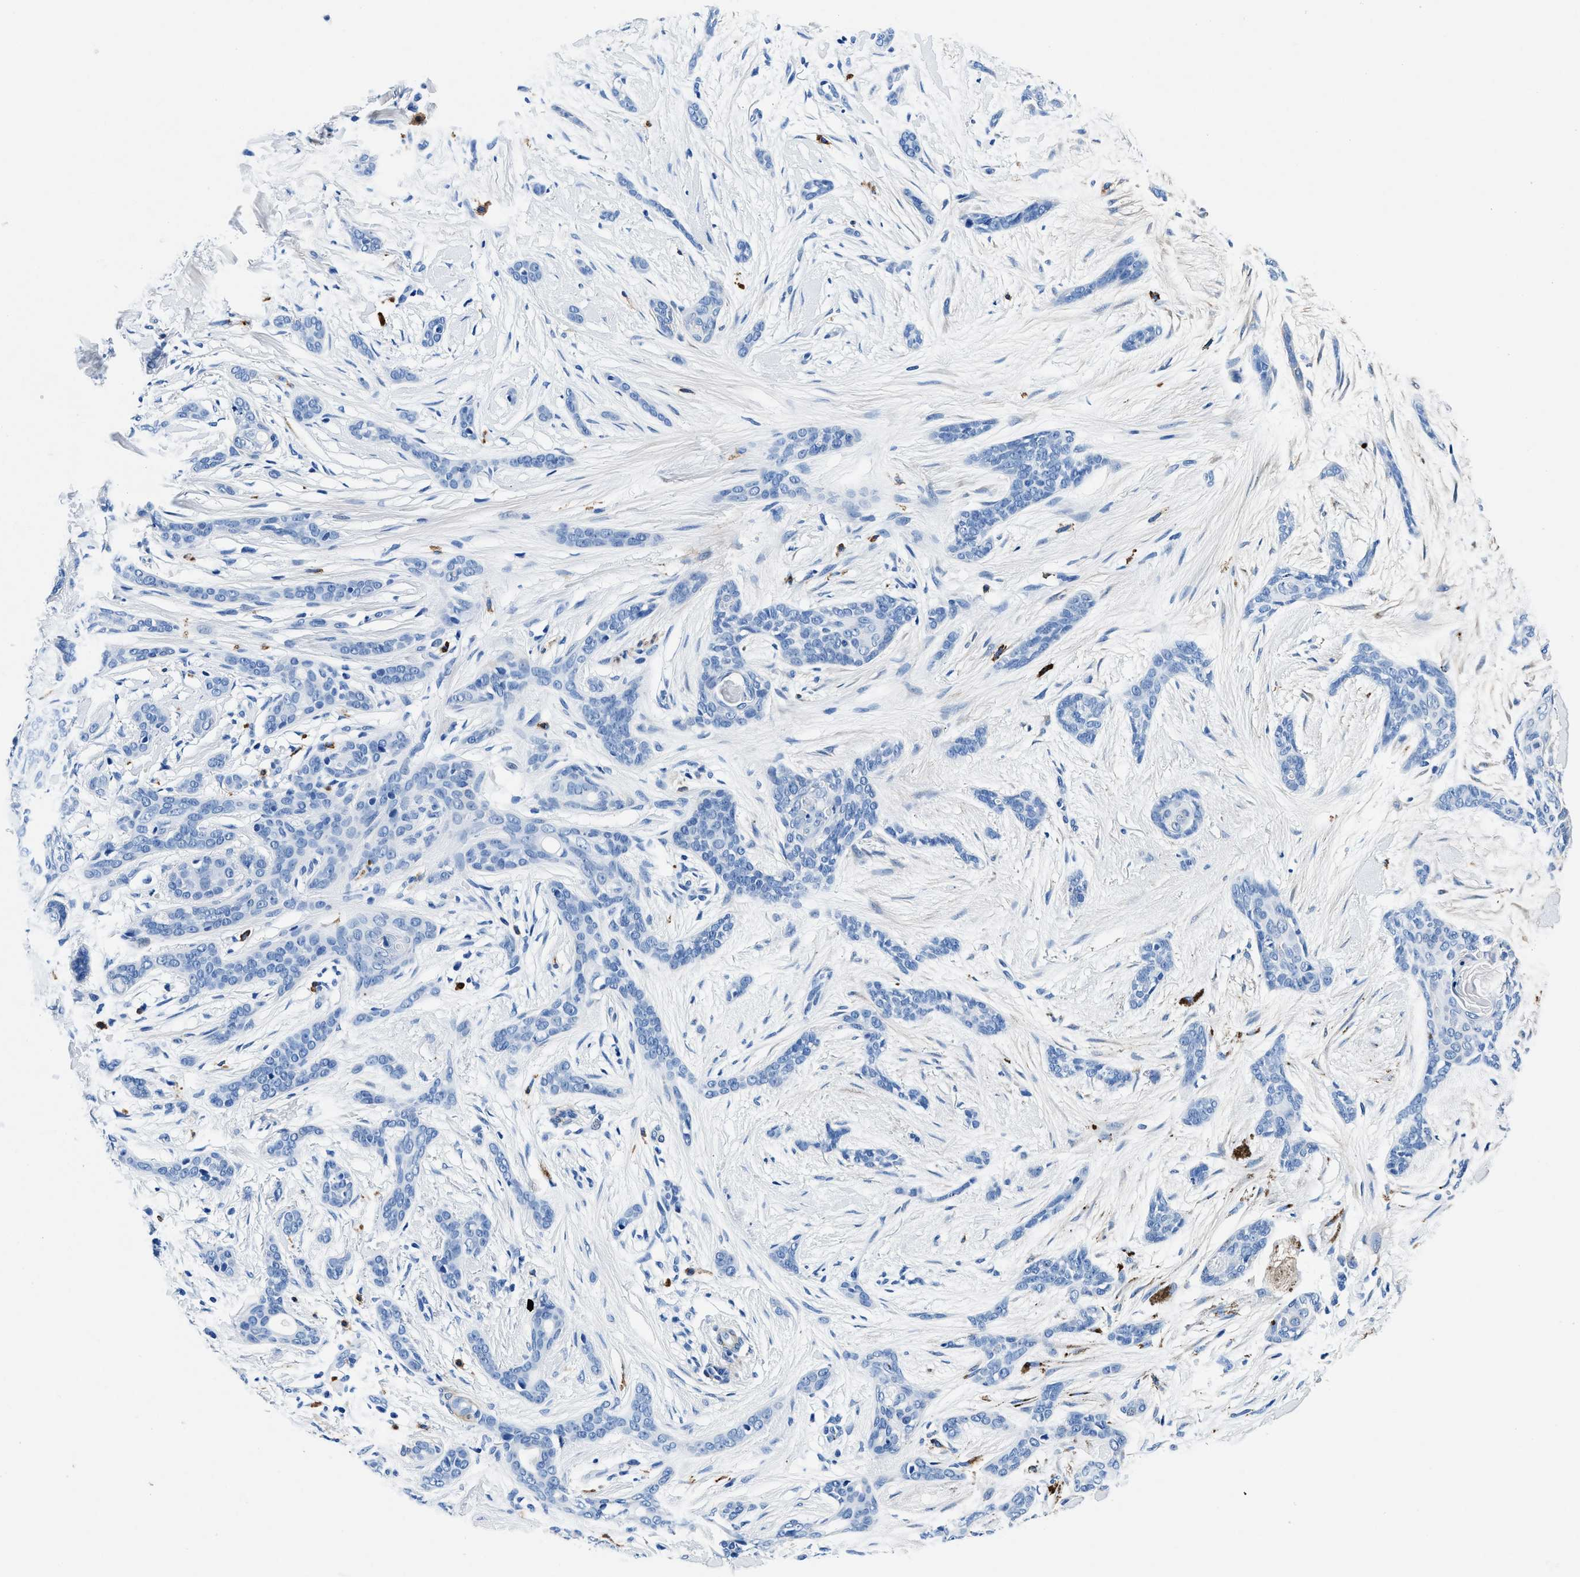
{"staining": {"intensity": "negative", "quantity": "none", "location": "none"}, "tissue": "skin cancer", "cell_type": "Tumor cells", "image_type": "cancer", "snomed": [{"axis": "morphology", "description": "Basal cell carcinoma"}, {"axis": "morphology", "description": "Adnexal tumor, benign"}, {"axis": "topography", "description": "Skin"}], "caption": "Skin basal cell carcinoma was stained to show a protein in brown. There is no significant staining in tumor cells. (DAB (3,3'-diaminobenzidine) IHC with hematoxylin counter stain).", "gene": "TEX261", "patient": {"sex": "female", "age": 42}}